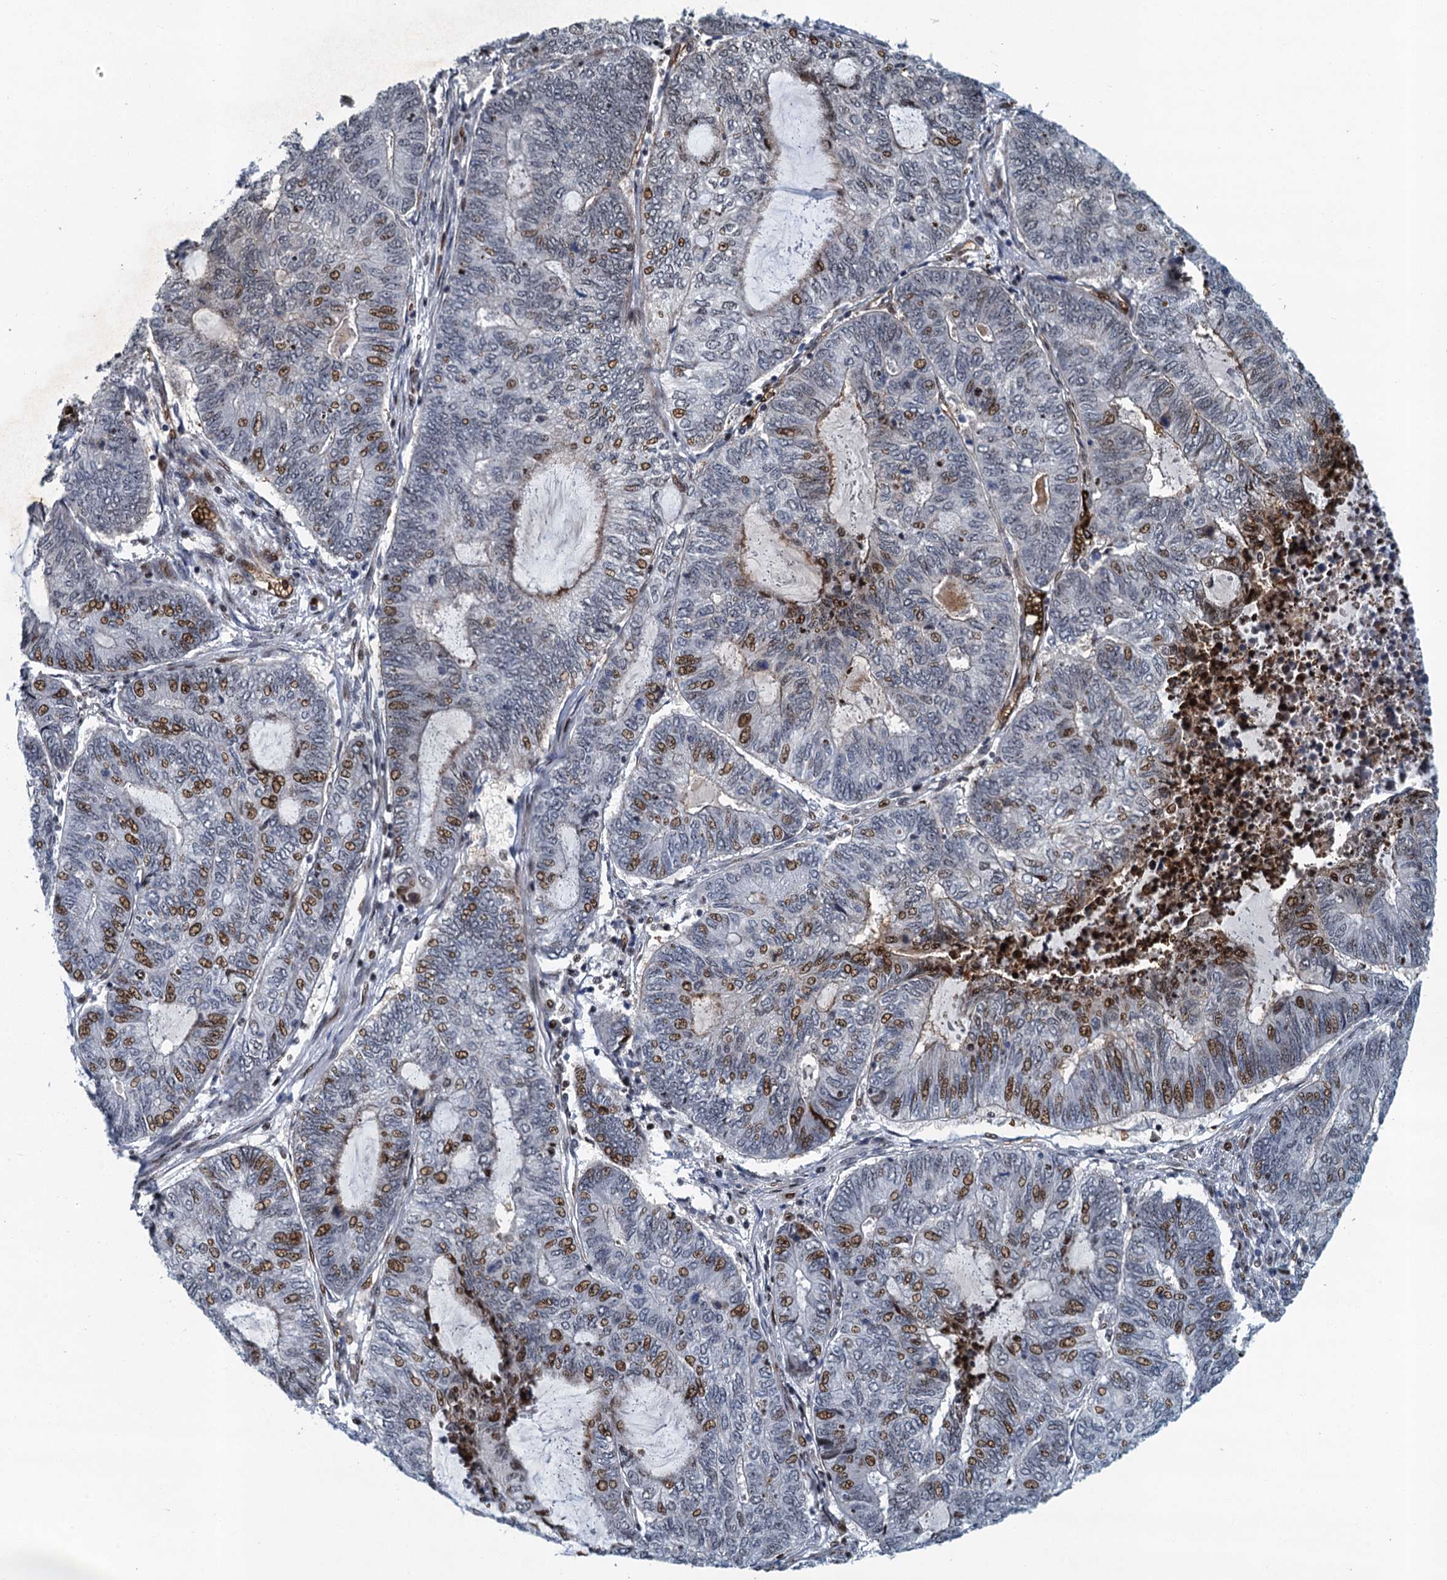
{"staining": {"intensity": "moderate", "quantity": "25%-75%", "location": "nuclear"}, "tissue": "endometrial cancer", "cell_type": "Tumor cells", "image_type": "cancer", "snomed": [{"axis": "morphology", "description": "Adenocarcinoma, NOS"}, {"axis": "topography", "description": "Uterus"}, {"axis": "topography", "description": "Endometrium"}], "caption": "This is a histology image of IHC staining of endometrial cancer (adenocarcinoma), which shows moderate positivity in the nuclear of tumor cells.", "gene": "ANKRD13D", "patient": {"sex": "female", "age": 70}}